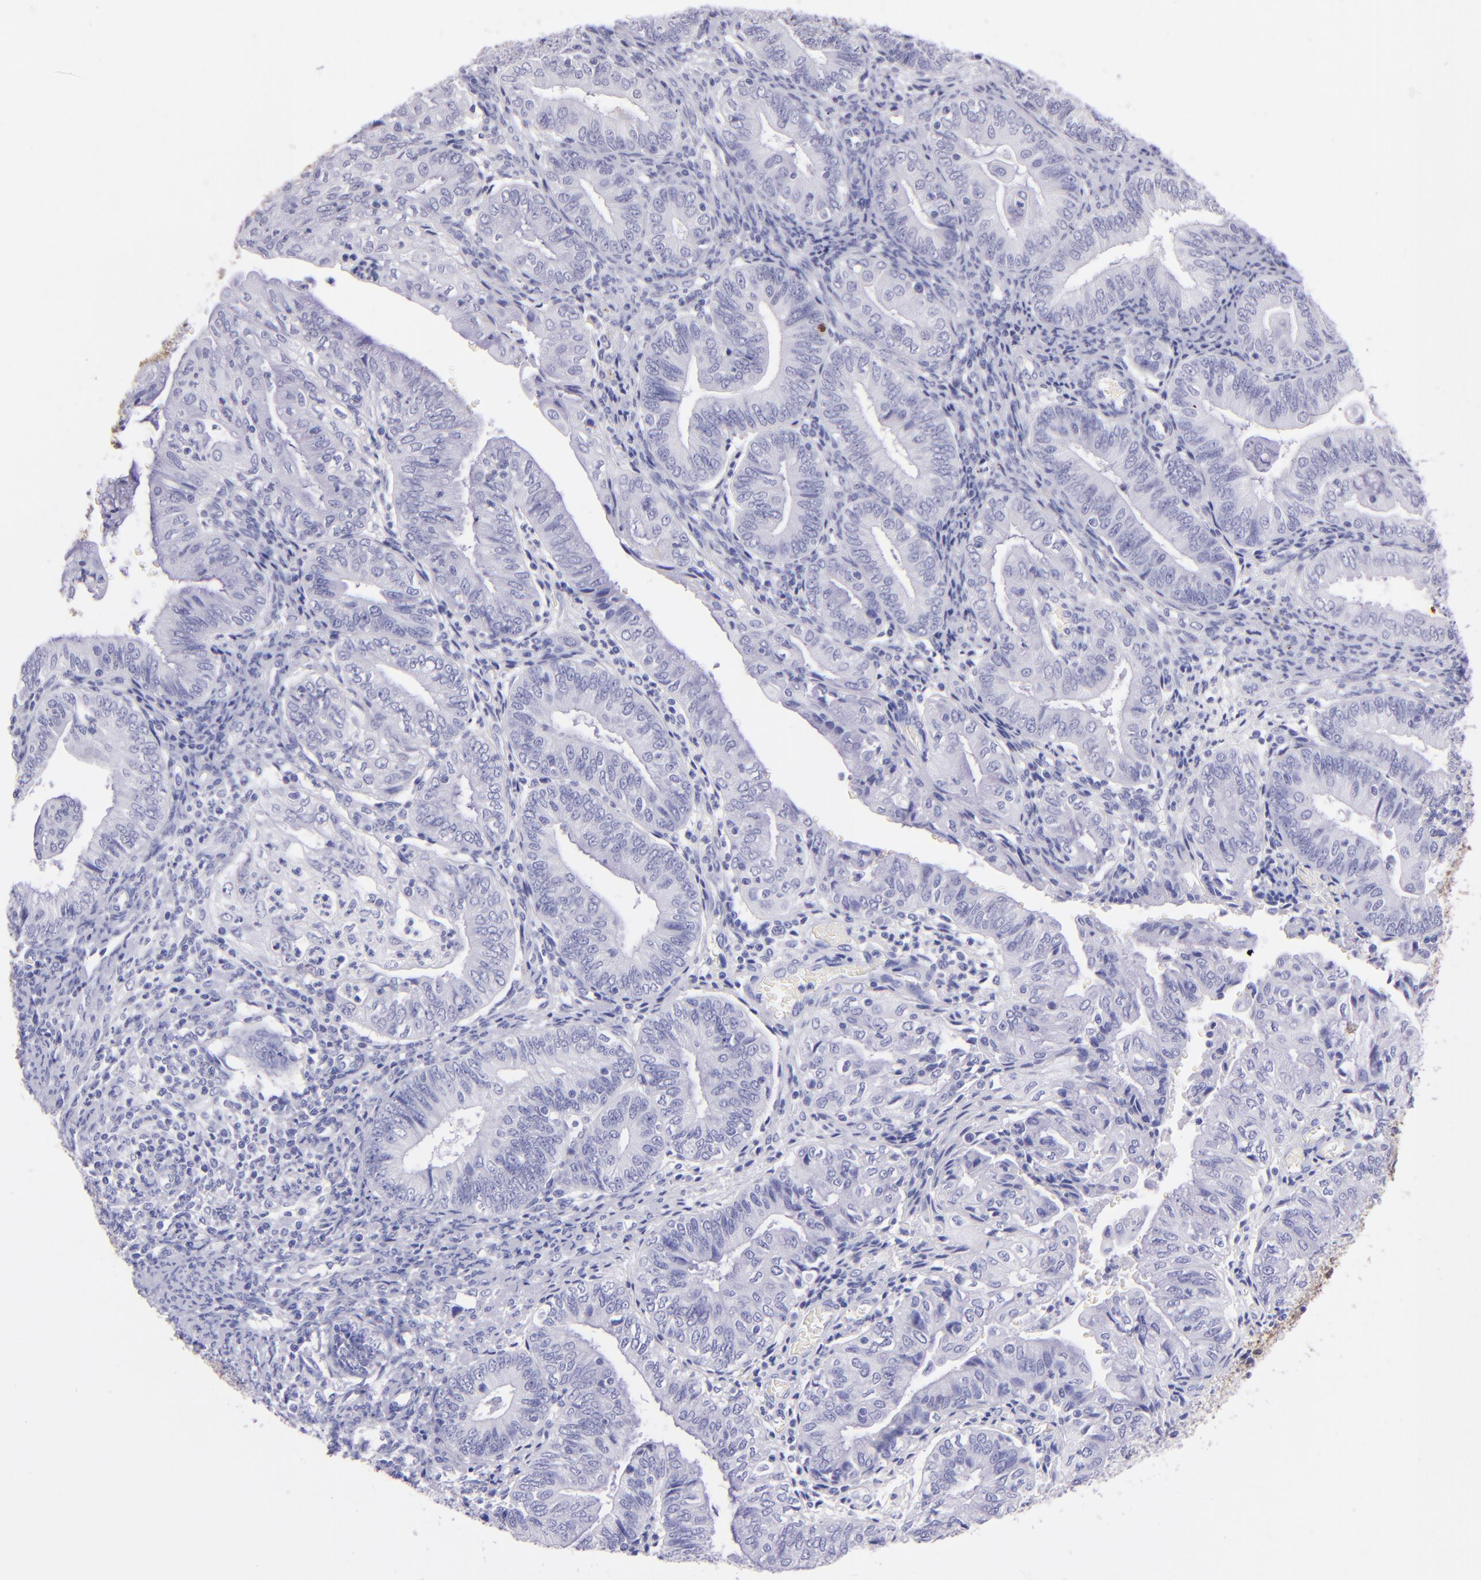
{"staining": {"intensity": "negative", "quantity": "none", "location": "none"}, "tissue": "endometrial cancer", "cell_type": "Tumor cells", "image_type": "cancer", "snomed": [{"axis": "morphology", "description": "Adenocarcinoma, NOS"}, {"axis": "topography", "description": "Endometrium"}], "caption": "There is no significant positivity in tumor cells of endometrial cancer (adenocarcinoma).", "gene": "UCHL1", "patient": {"sex": "female", "age": 55}}